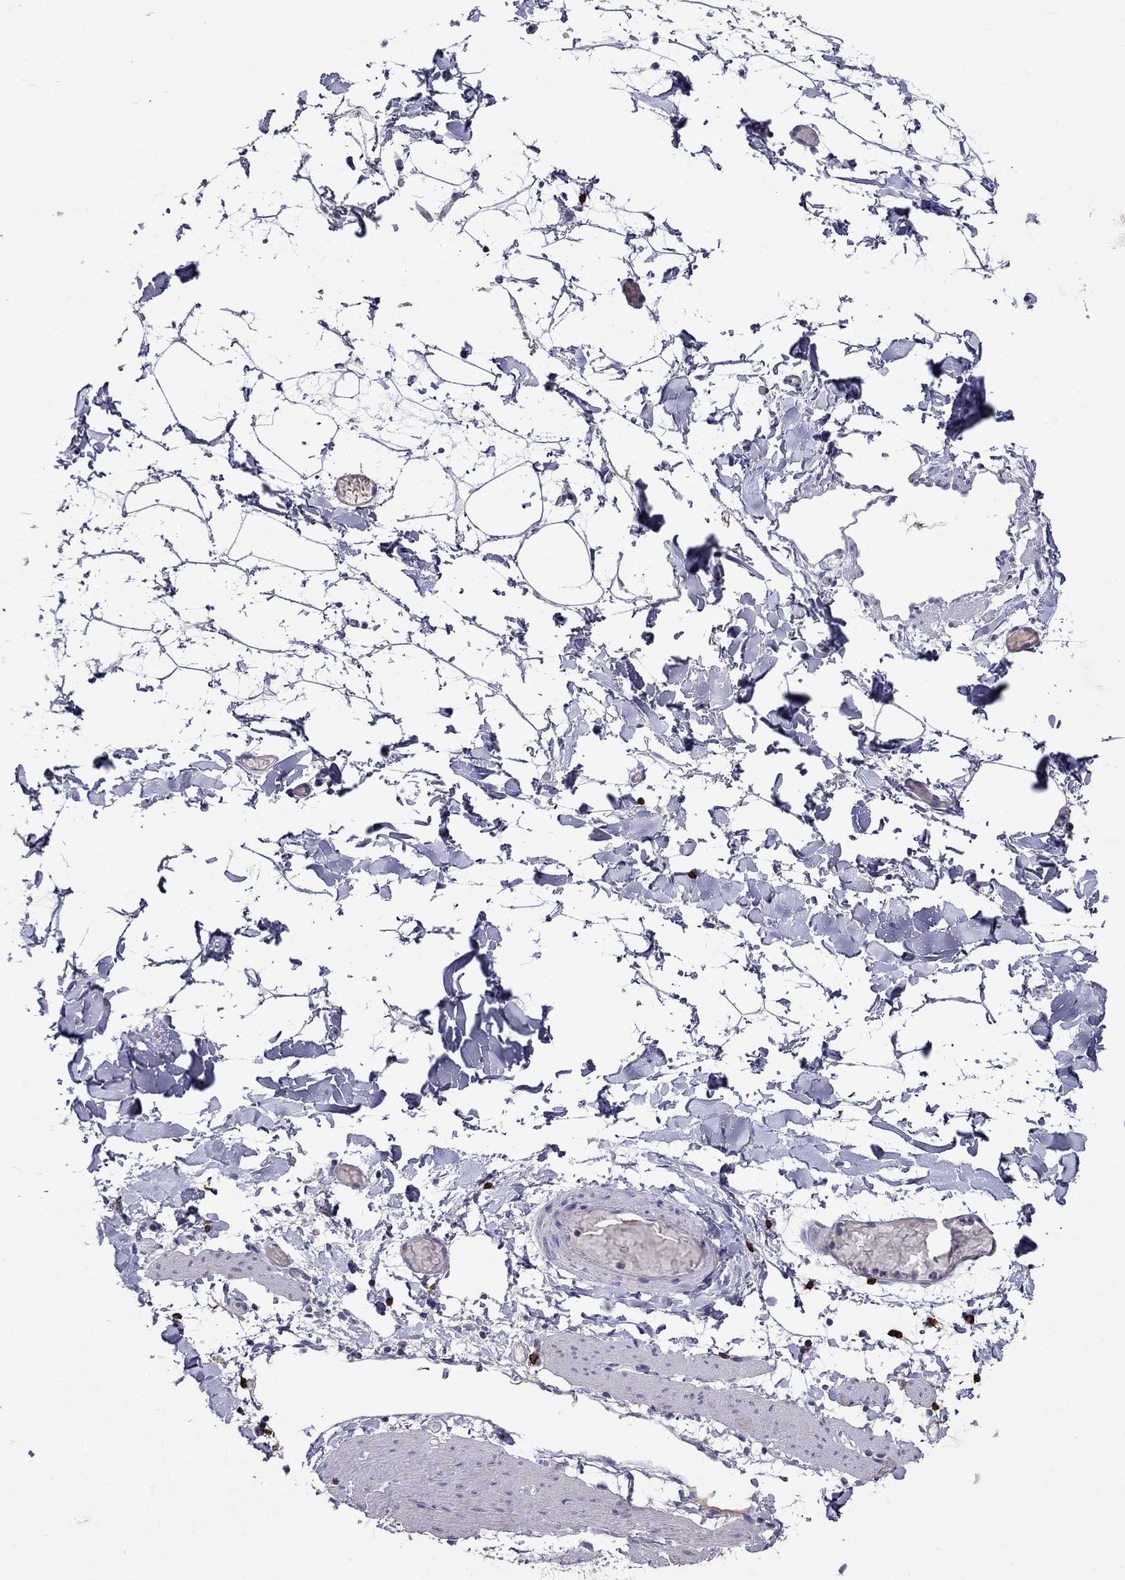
{"staining": {"intensity": "negative", "quantity": "none", "location": "none"}, "tissue": "adipose tissue", "cell_type": "Adipocytes", "image_type": "normal", "snomed": [{"axis": "morphology", "description": "Normal tissue, NOS"}, {"axis": "topography", "description": "Gallbladder"}, {"axis": "topography", "description": "Peripheral nerve tissue"}], "caption": "Adipocytes are negative for brown protein staining in unremarkable adipose tissue. (DAB (3,3'-diaminobenzidine) IHC with hematoxylin counter stain).", "gene": "CD8B", "patient": {"sex": "female", "age": 45}}